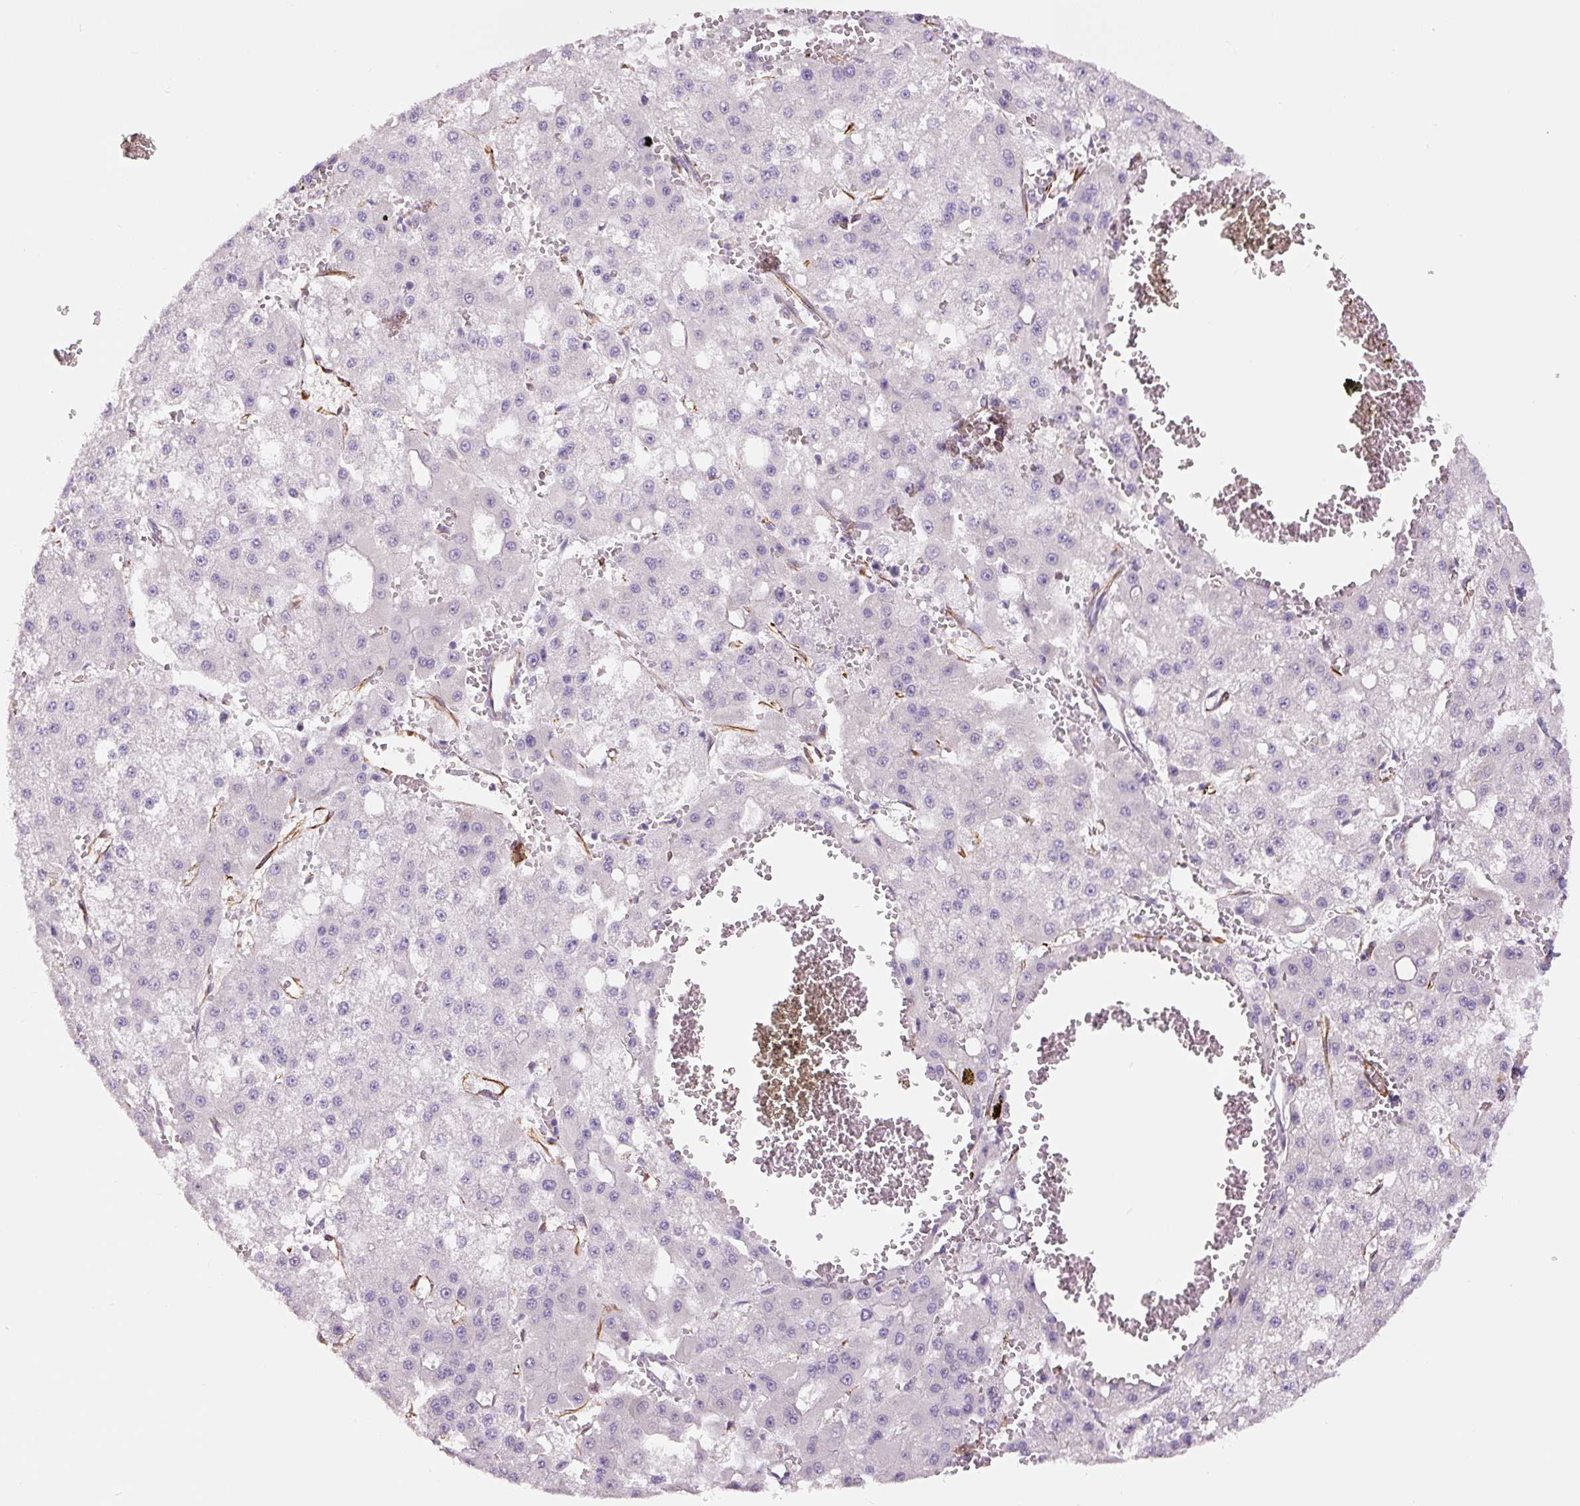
{"staining": {"intensity": "negative", "quantity": "none", "location": "none"}, "tissue": "liver cancer", "cell_type": "Tumor cells", "image_type": "cancer", "snomed": [{"axis": "morphology", "description": "Carcinoma, Hepatocellular, NOS"}, {"axis": "topography", "description": "Liver"}], "caption": "Immunohistochemistry (IHC) of human hepatocellular carcinoma (liver) demonstrates no expression in tumor cells. (DAB immunohistochemistry, high magnification).", "gene": "NES", "patient": {"sex": "male", "age": 47}}